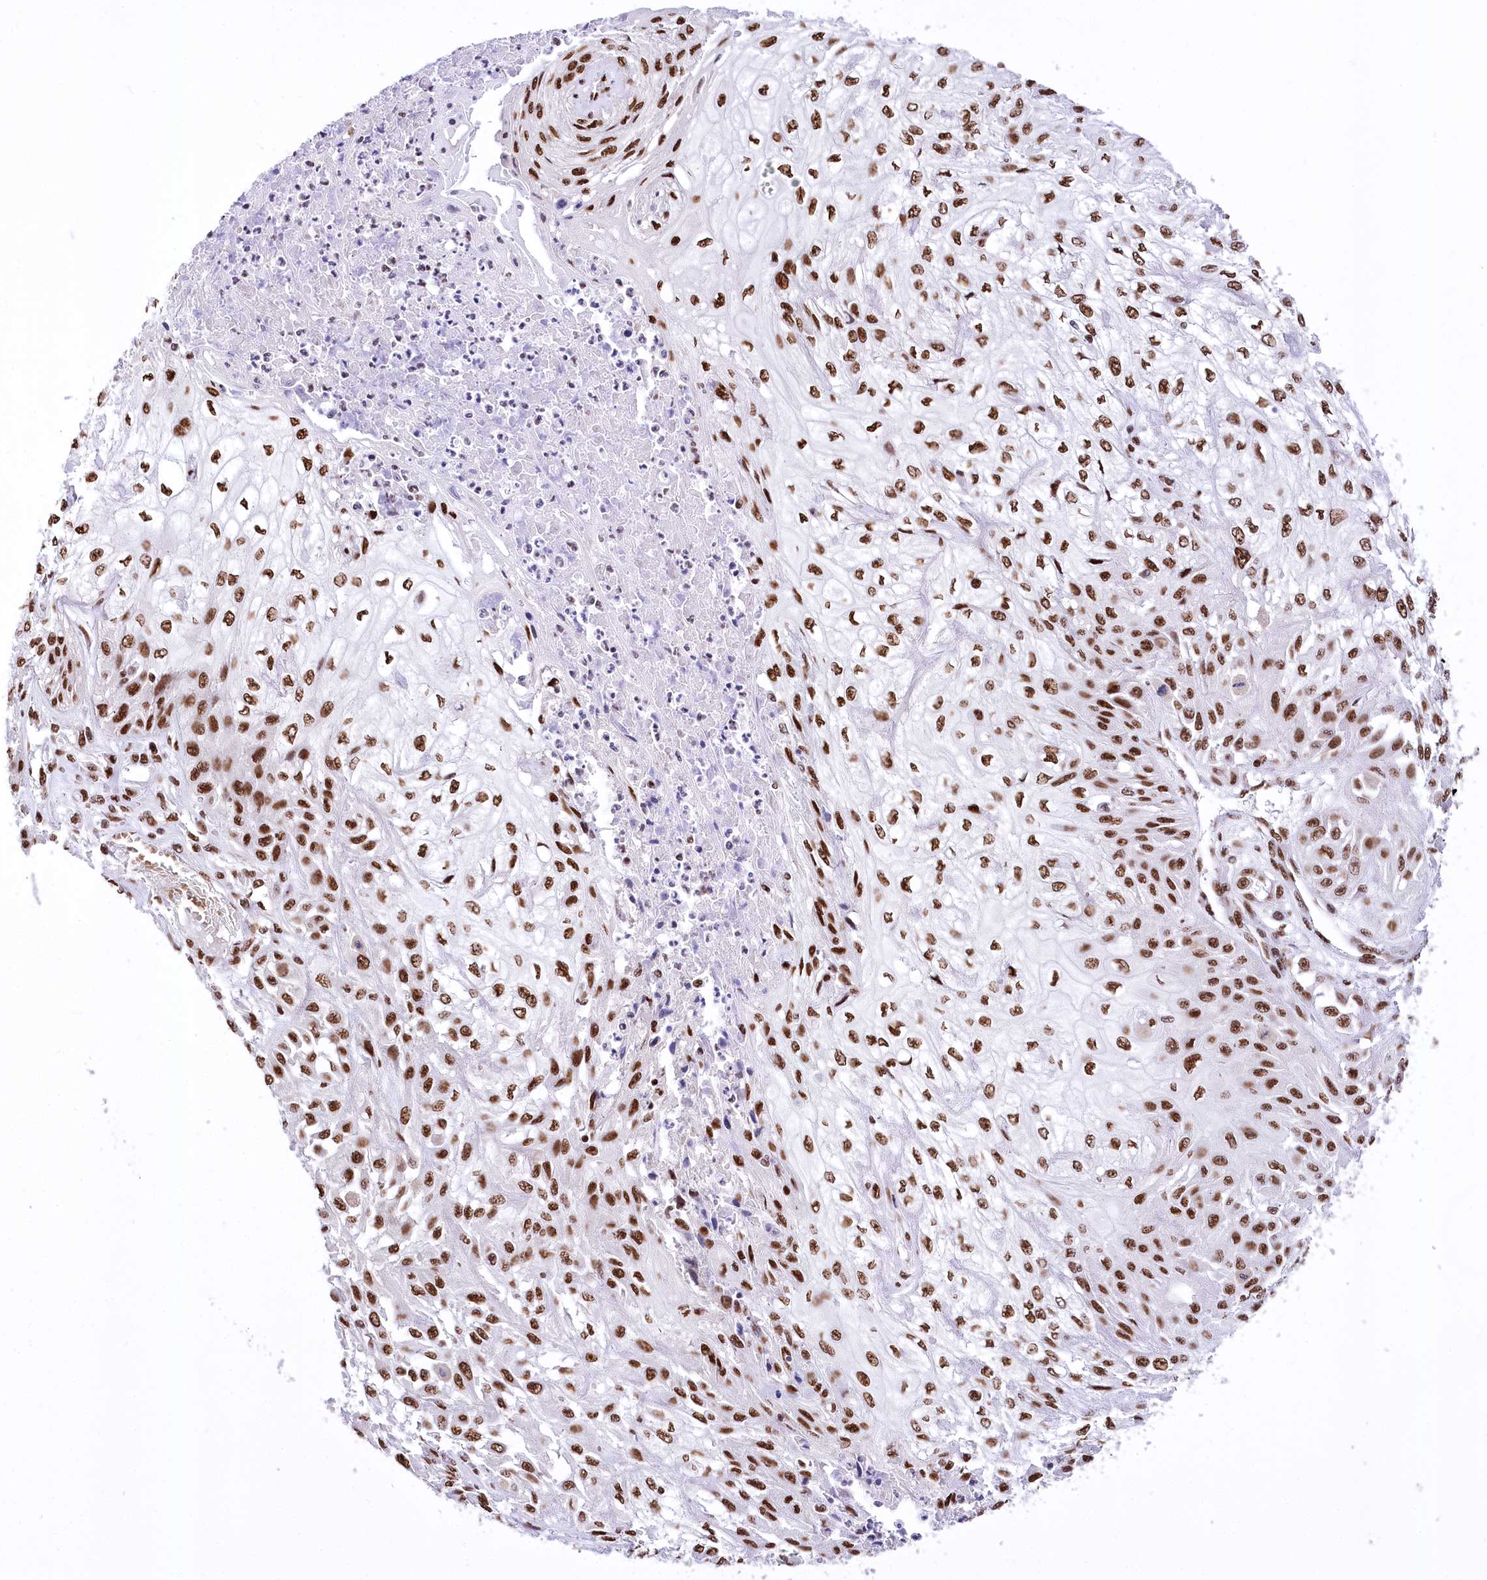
{"staining": {"intensity": "moderate", "quantity": ">75%", "location": "nuclear"}, "tissue": "skin cancer", "cell_type": "Tumor cells", "image_type": "cancer", "snomed": [{"axis": "morphology", "description": "Squamous cell carcinoma, NOS"}, {"axis": "morphology", "description": "Squamous cell carcinoma, metastatic, NOS"}, {"axis": "topography", "description": "Skin"}, {"axis": "topography", "description": "Lymph node"}], "caption": "Human metastatic squamous cell carcinoma (skin) stained with a protein marker demonstrates moderate staining in tumor cells.", "gene": "POU4F3", "patient": {"sex": "male", "age": 75}}